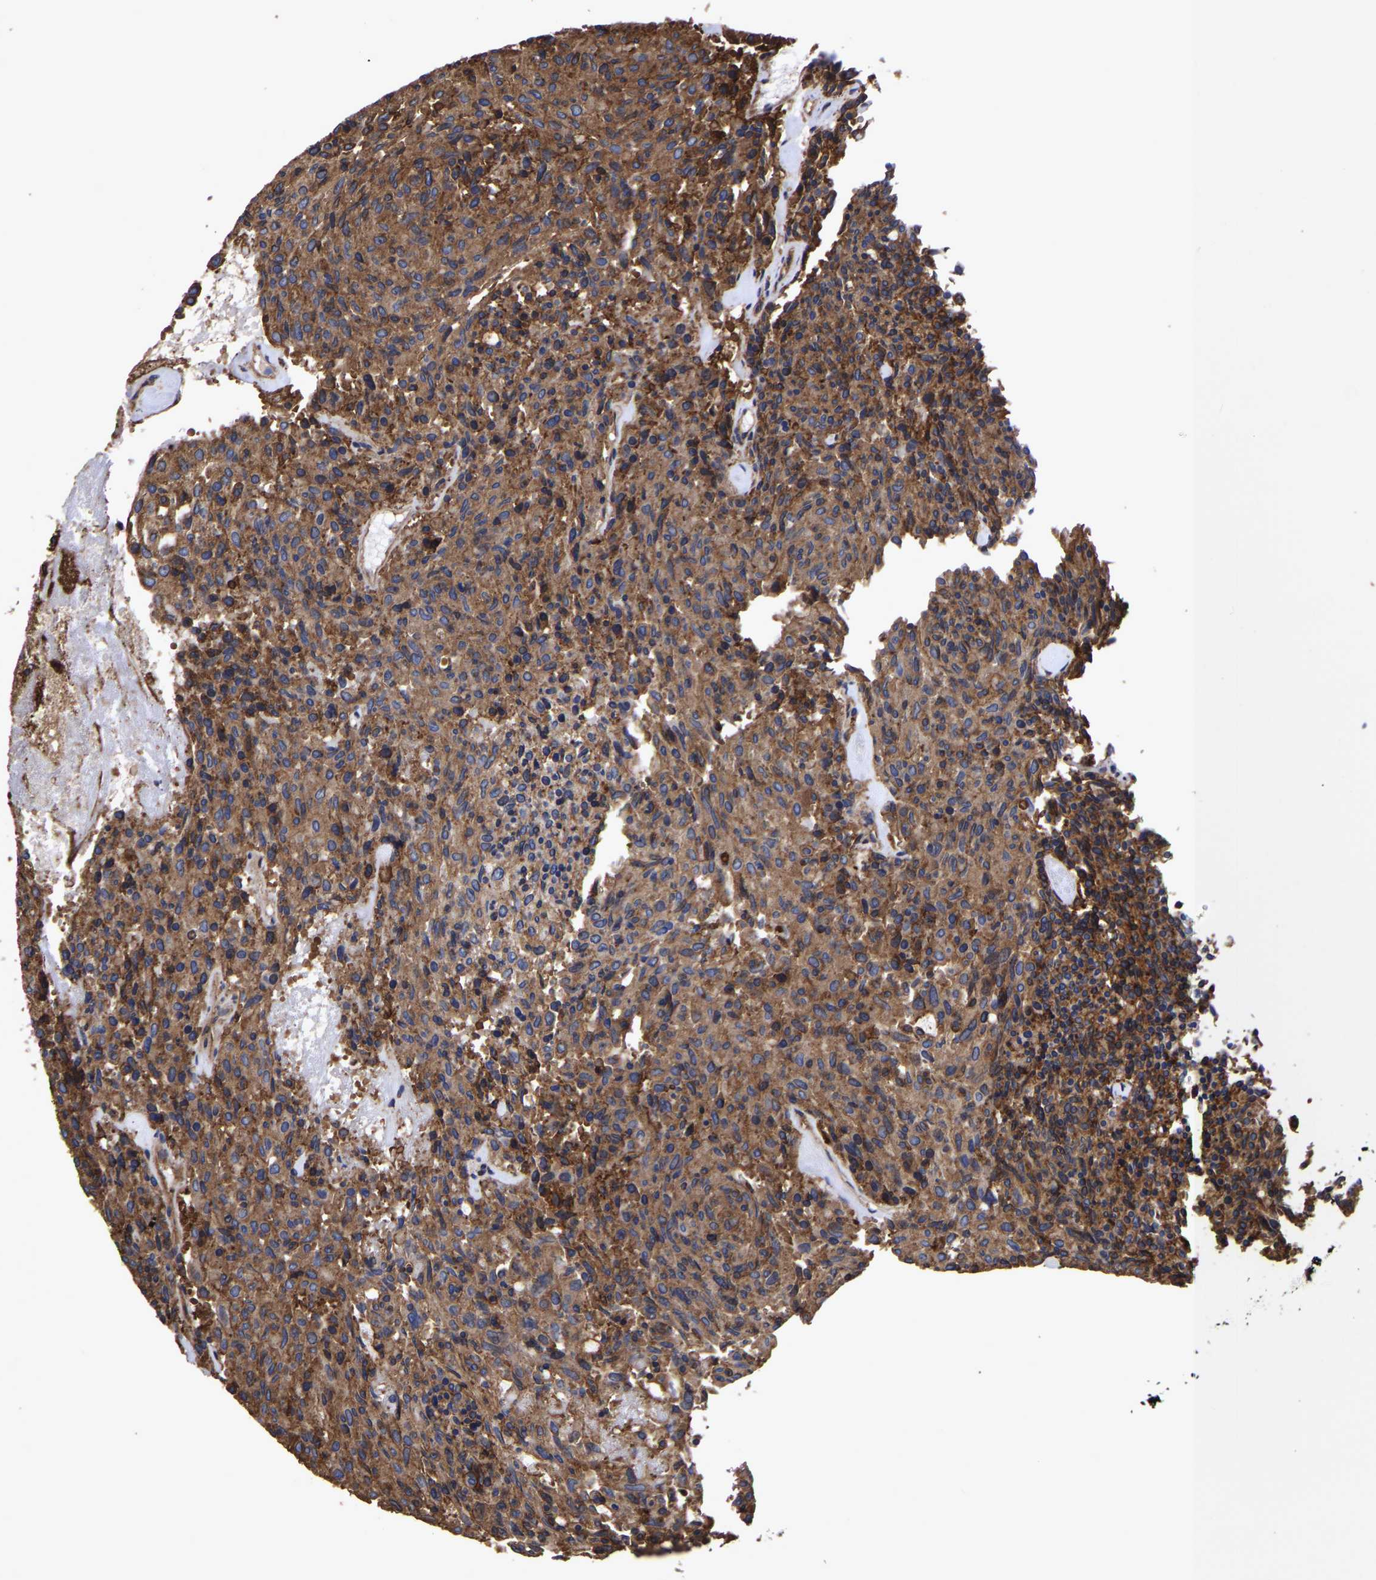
{"staining": {"intensity": "moderate", "quantity": ">75%", "location": "cytoplasmic/membranous"}, "tissue": "carcinoid", "cell_type": "Tumor cells", "image_type": "cancer", "snomed": [{"axis": "morphology", "description": "Carcinoid, malignant, NOS"}, {"axis": "topography", "description": "Pancreas"}], "caption": "A brown stain labels moderate cytoplasmic/membranous expression of a protein in human carcinoid (malignant) tumor cells.", "gene": "LIF", "patient": {"sex": "female", "age": 54}}